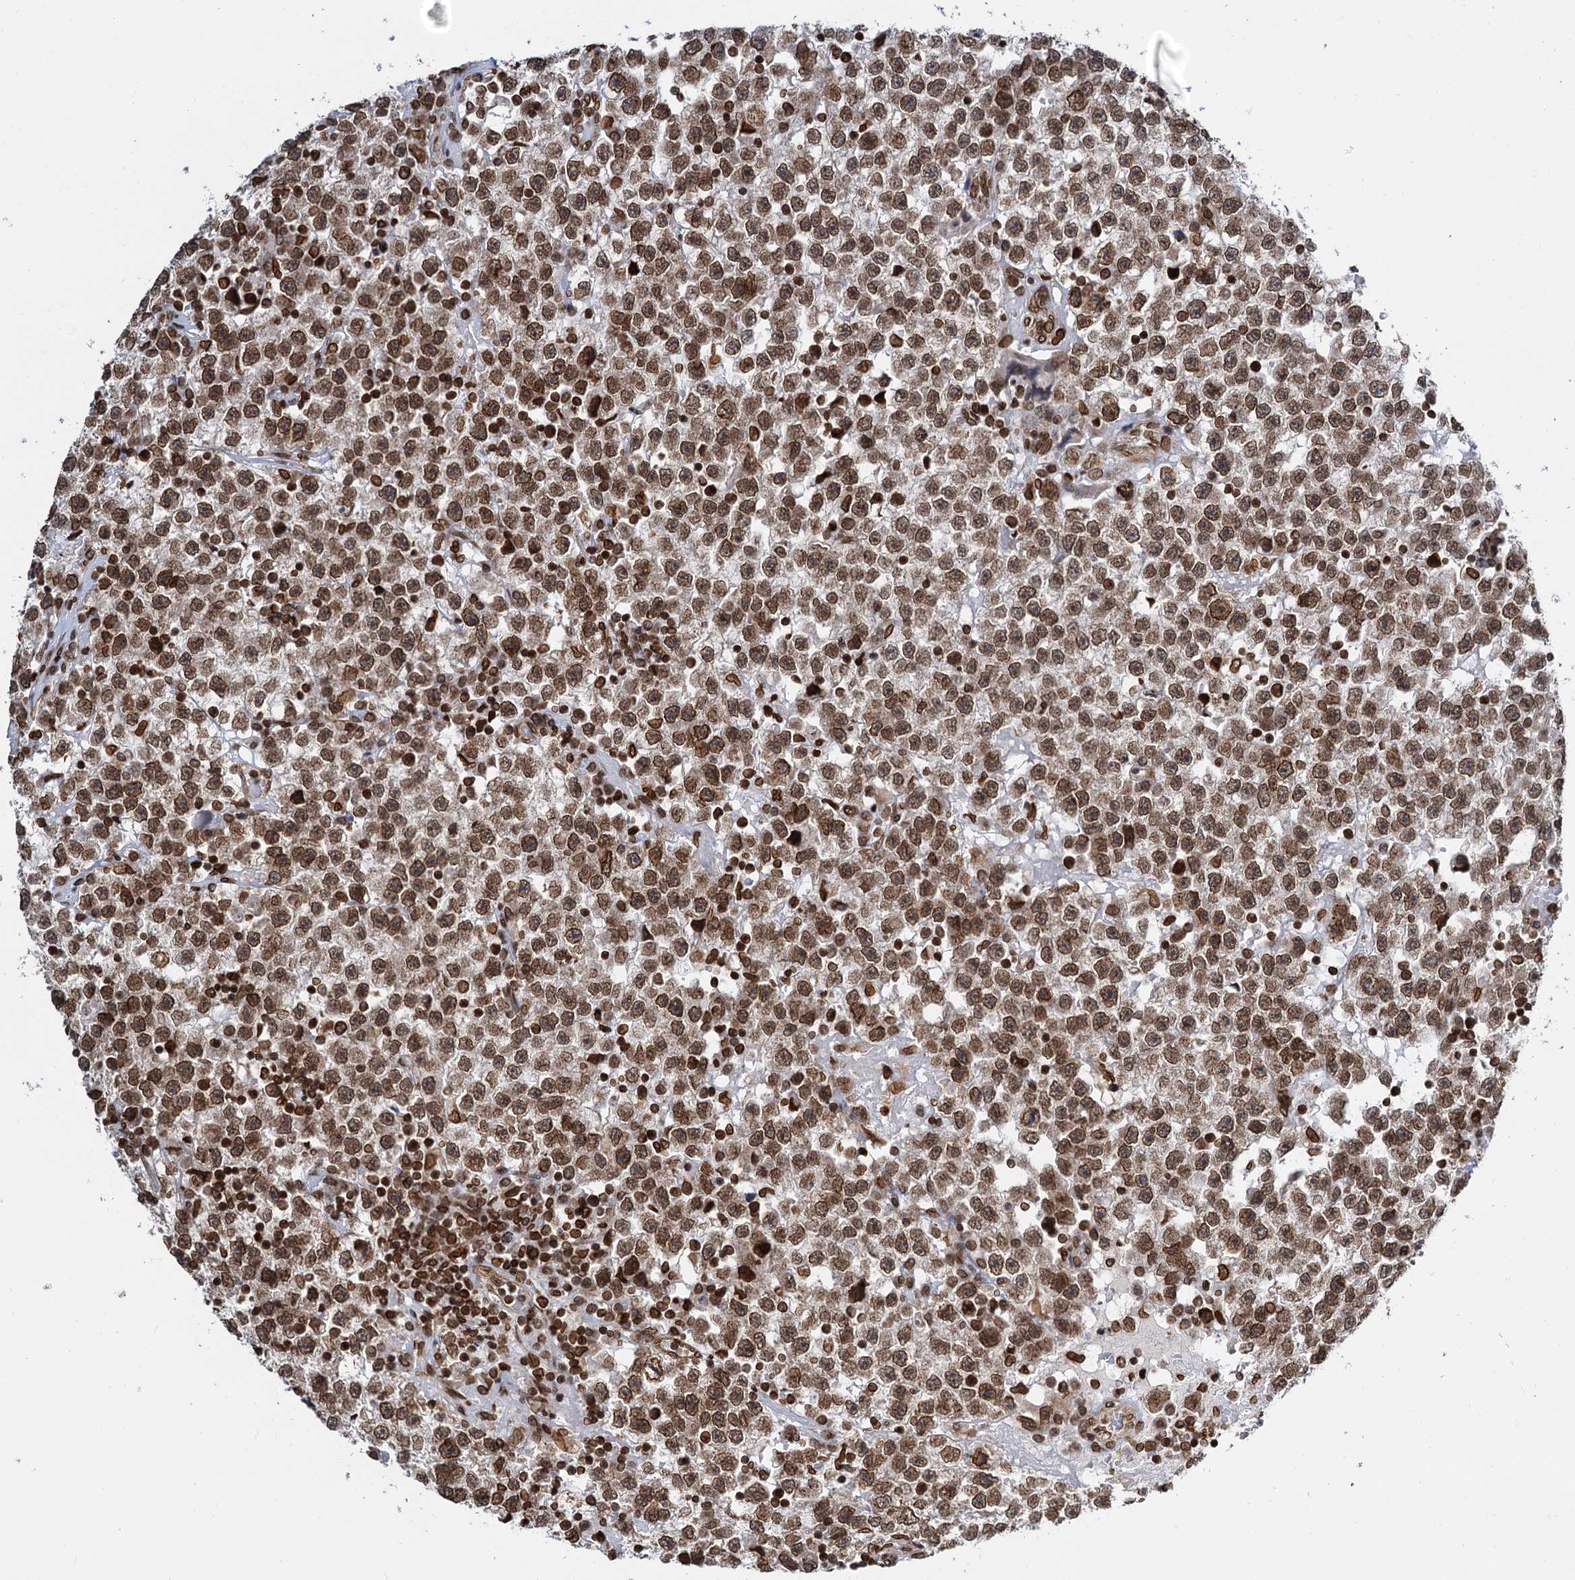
{"staining": {"intensity": "strong", "quantity": ">75%", "location": "nuclear"}, "tissue": "testis cancer", "cell_type": "Tumor cells", "image_type": "cancer", "snomed": [{"axis": "morphology", "description": "Seminoma, NOS"}, {"axis": "topography", "description": "Testis"}], "caption": "Immunohistochemistry (IHC) (DAB (3,3'-diaminobenzidine)) staining of seminoma (testis) demonstrates strong nuclear protein staining in approximately >75% of tumor cells.", "gene": "ZC3H13", "patient": {"sex": "male", "age": 22}}